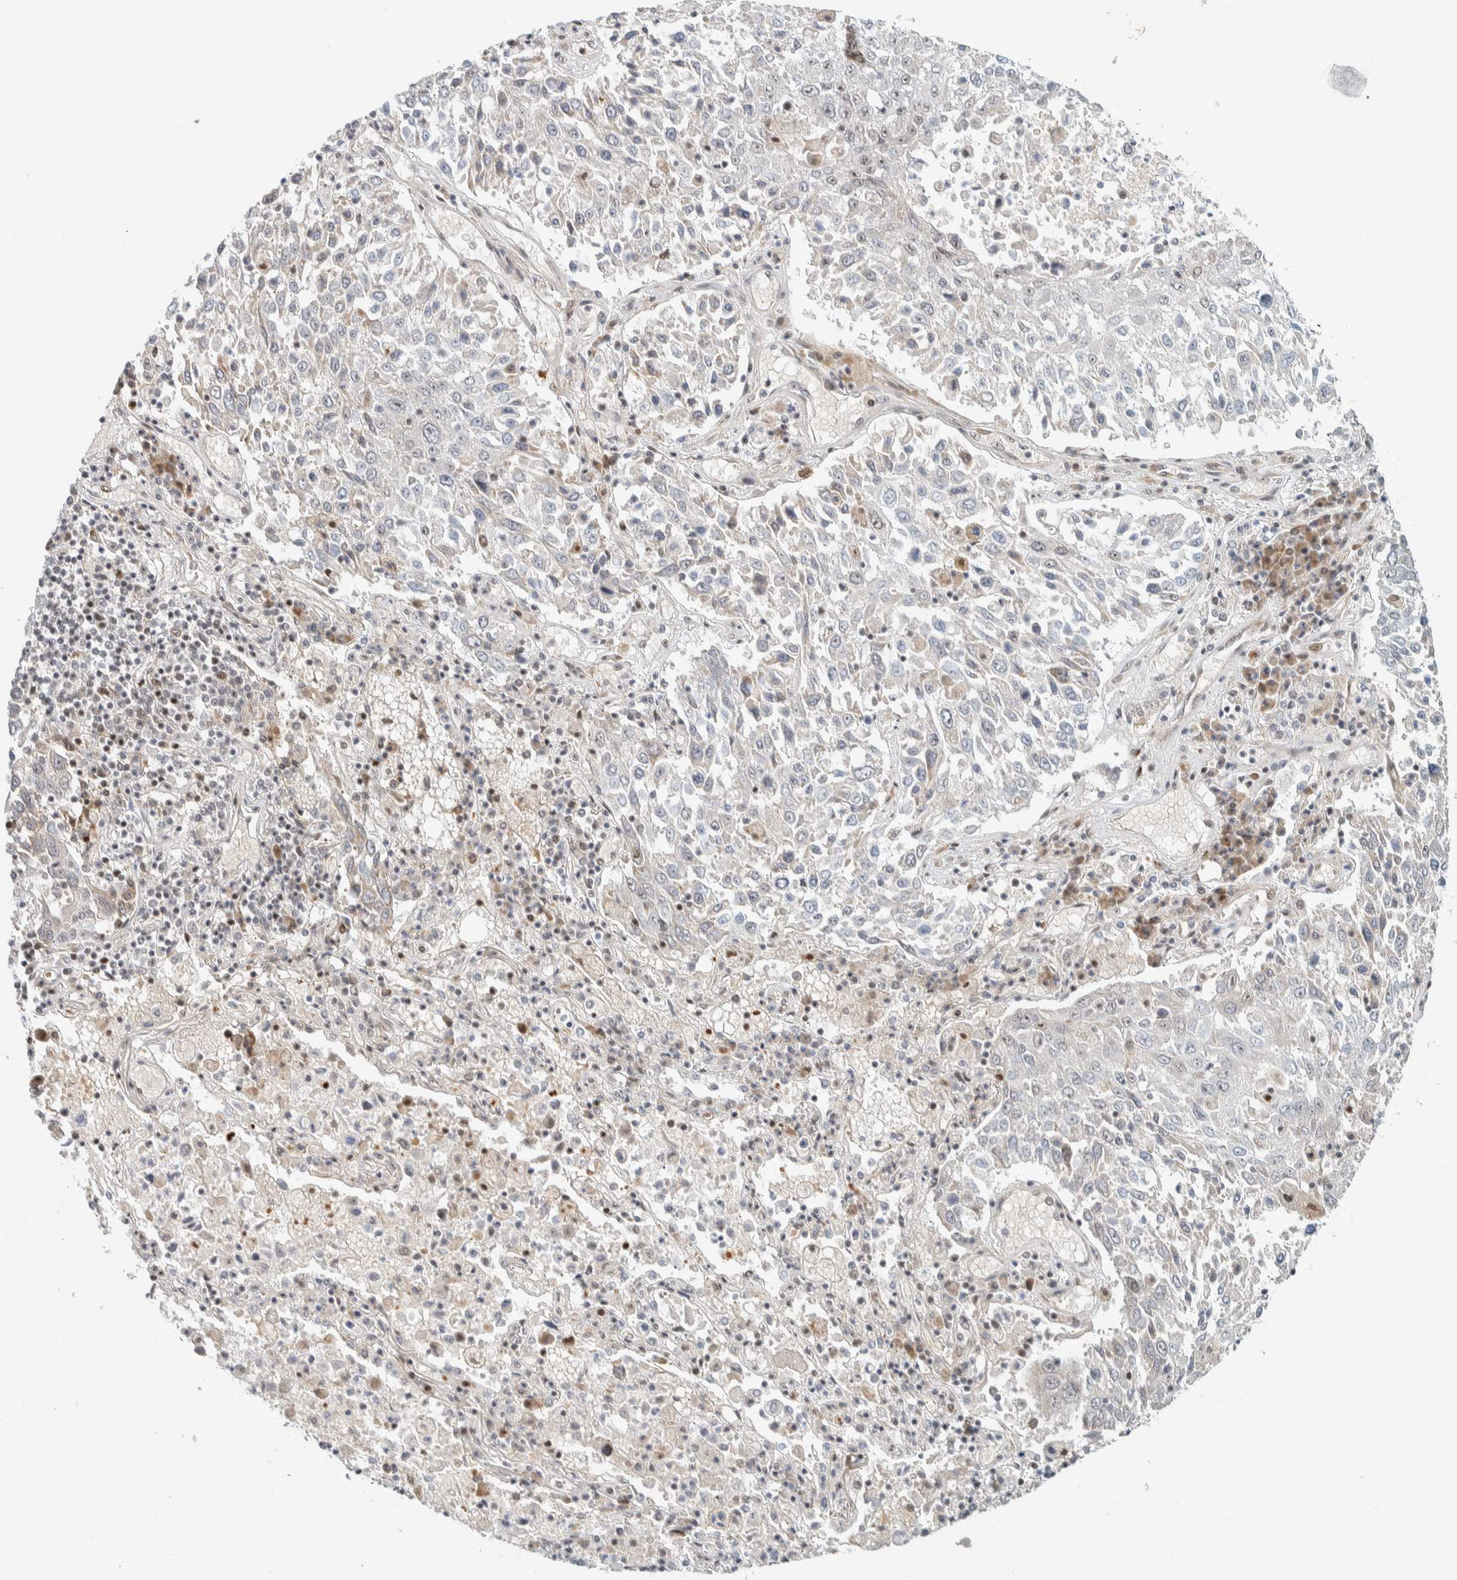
{"staining": {"intensity": "negative", "quantity": "none", "location": "none"}, "tissue": "lung cancer", "cell_type": "Tumor cells", "image_type": "cancer", "snomed": [{"axis": "morphology", "description": "Squamous cell carcinoma, NOS"}, {"axis": "topography", "description": "Lung"}], "caption": "Protein analysis of lung cancer reveals no significant expression in tumor cells.", "gene": "ZBTB2", "patient": {"sex": "male", "age": 65}}